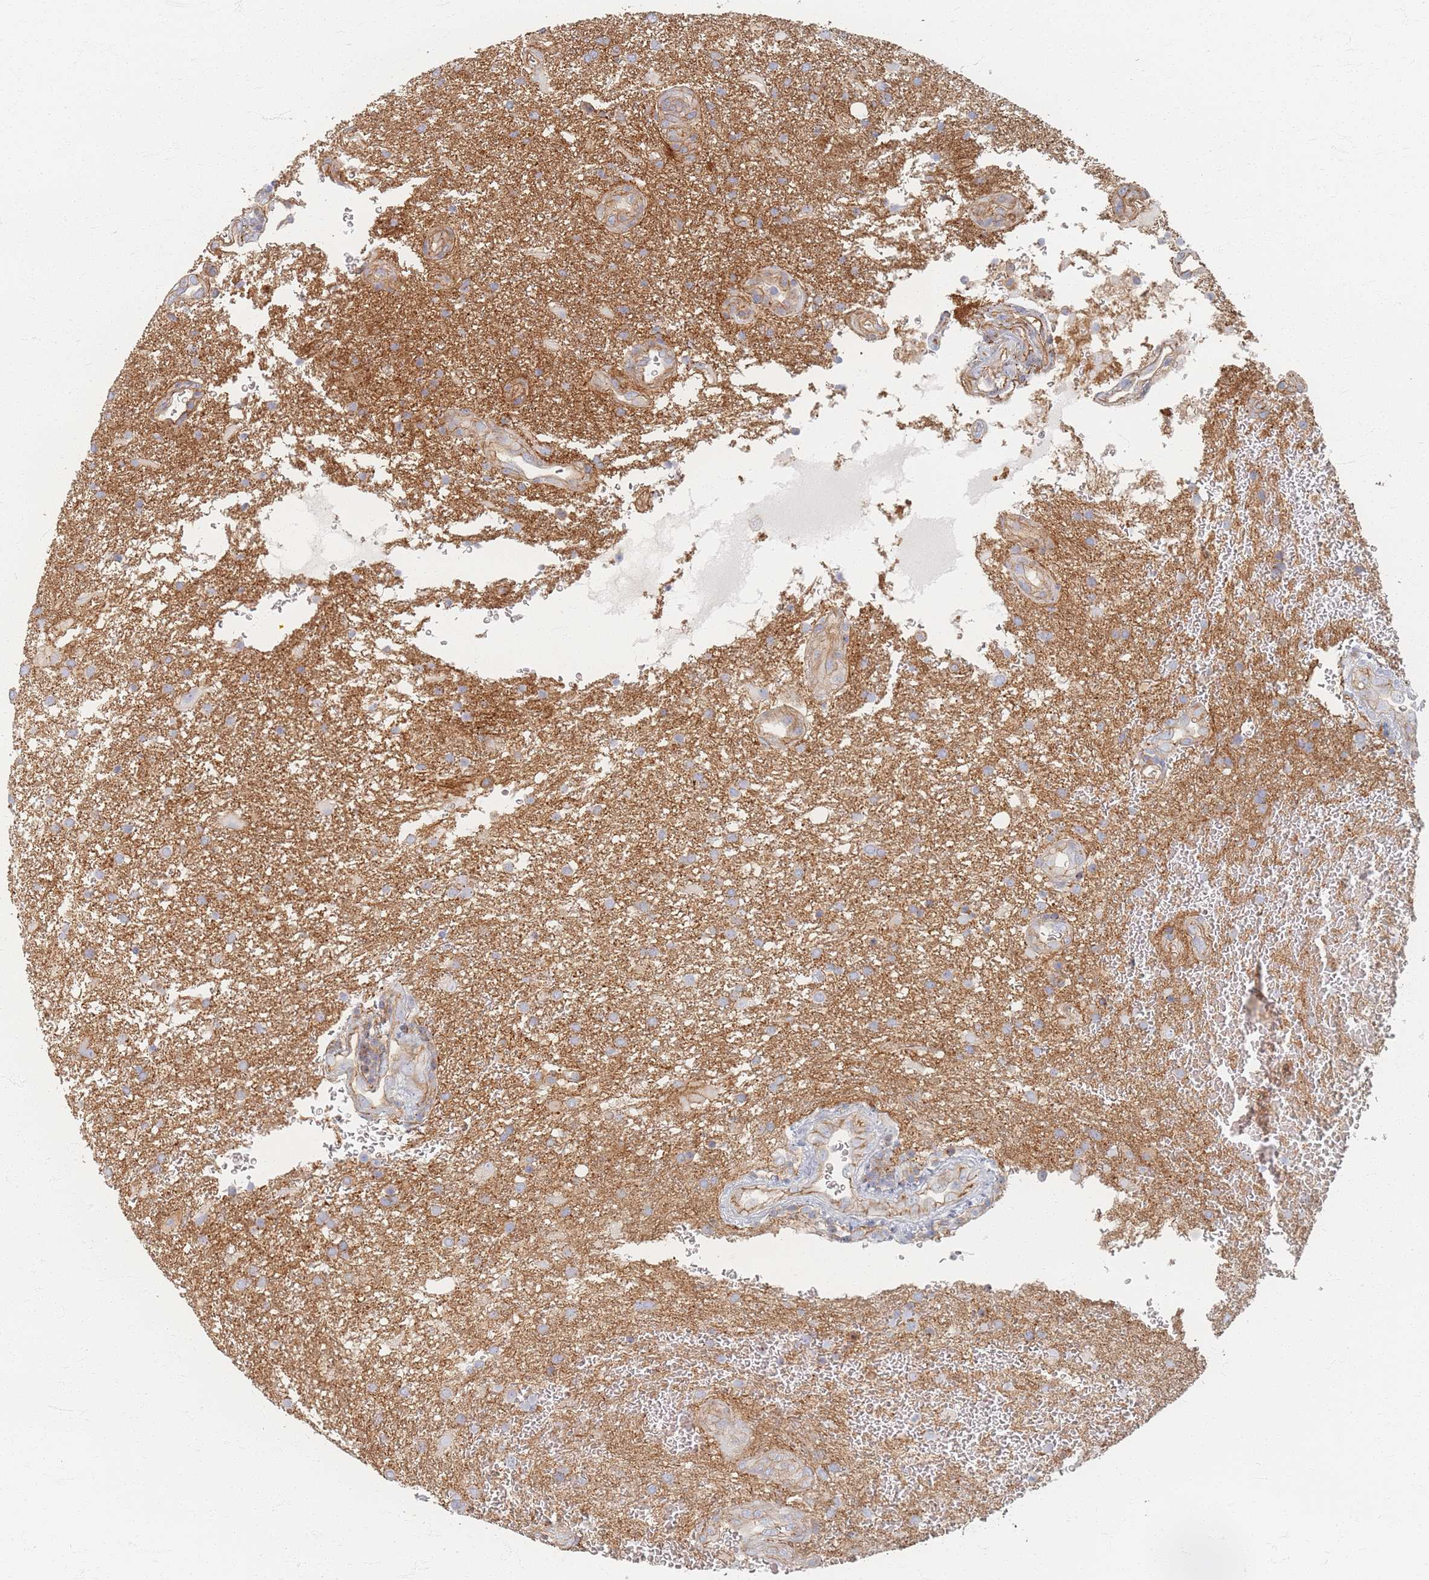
{"staining": {"intensity": "negative", "quantity": "none", "location": "none"}, "tissue": "glioma", "cell_type": "Tumor cells", "image_type": "cancer", "snomed": [{"axis": "morphology", "description": "Glioma, malignant, Low grade"}, {"axis": "topography", "description": "Brain"}], "caption": "Immunohistochemistry (IHC) photomicrograph of human malignant glioma (low-grade) stained for a protein (brown), which reveals no staining in tumor cells. (DAB IHC visualized using brightfield microscopy, high magnification).", "gene": "GNB1", "patient": {"sex": "male", "age": 66}}